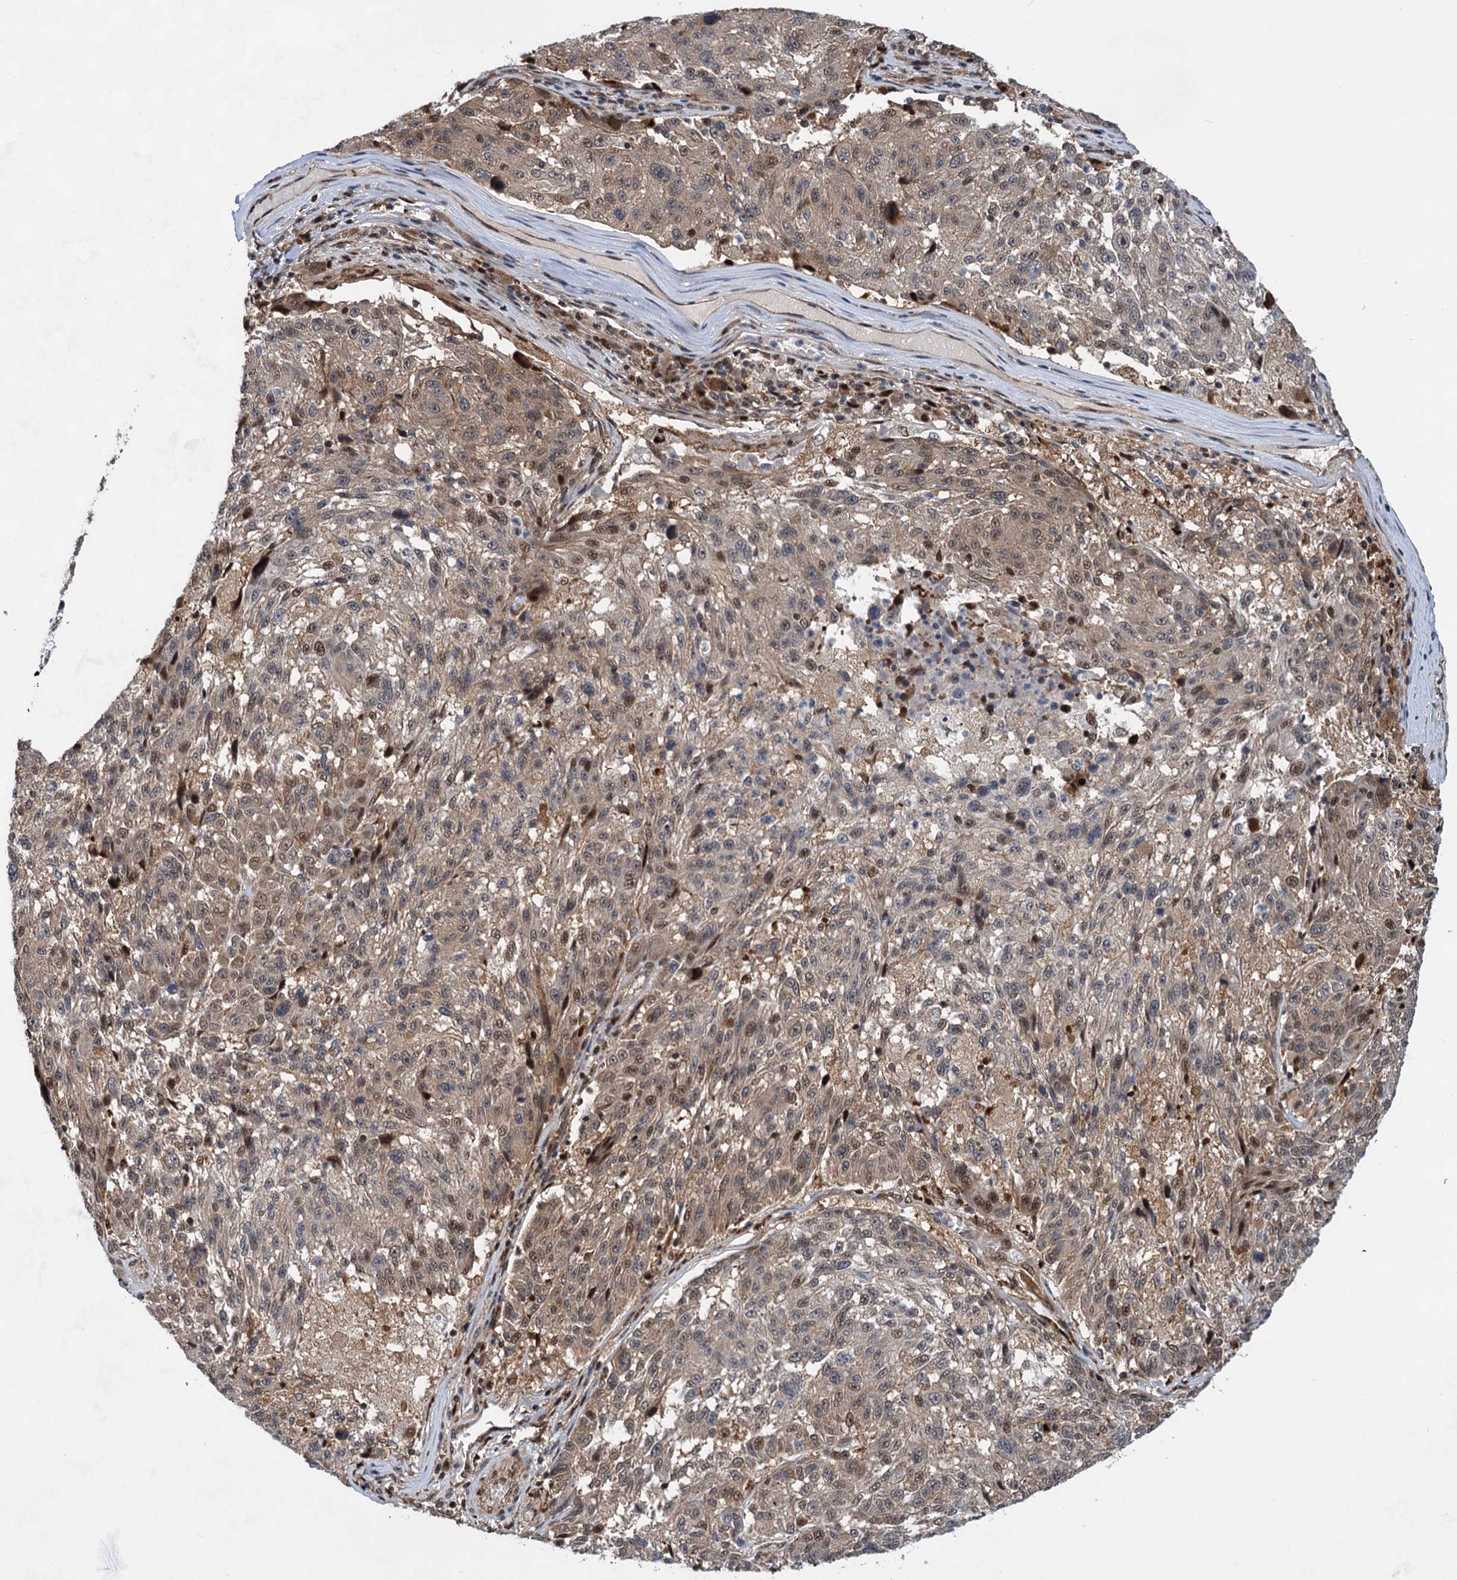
{"staining": {"intensity": "weak", "quantity": "25%-75%", "location": "cytoplasmic/membranous,nuclear"}, "tissue": "melanoma", "cell_type": "Tumor cells", "image_type": "cancer", "snomed": [{"axis": "morphology", "description": "Malignant melanoma, NOS"}, {"axis": "topography", "description": "Skin"}], "caption": "Protein positivity by IHC reveals weak cytoplasmic/membranous and nuclear staining in approximately 25%-75% of tumor cells in melanoma.", "gene": "GPBP1", "patient": {"sex": "male", "age": 53}}